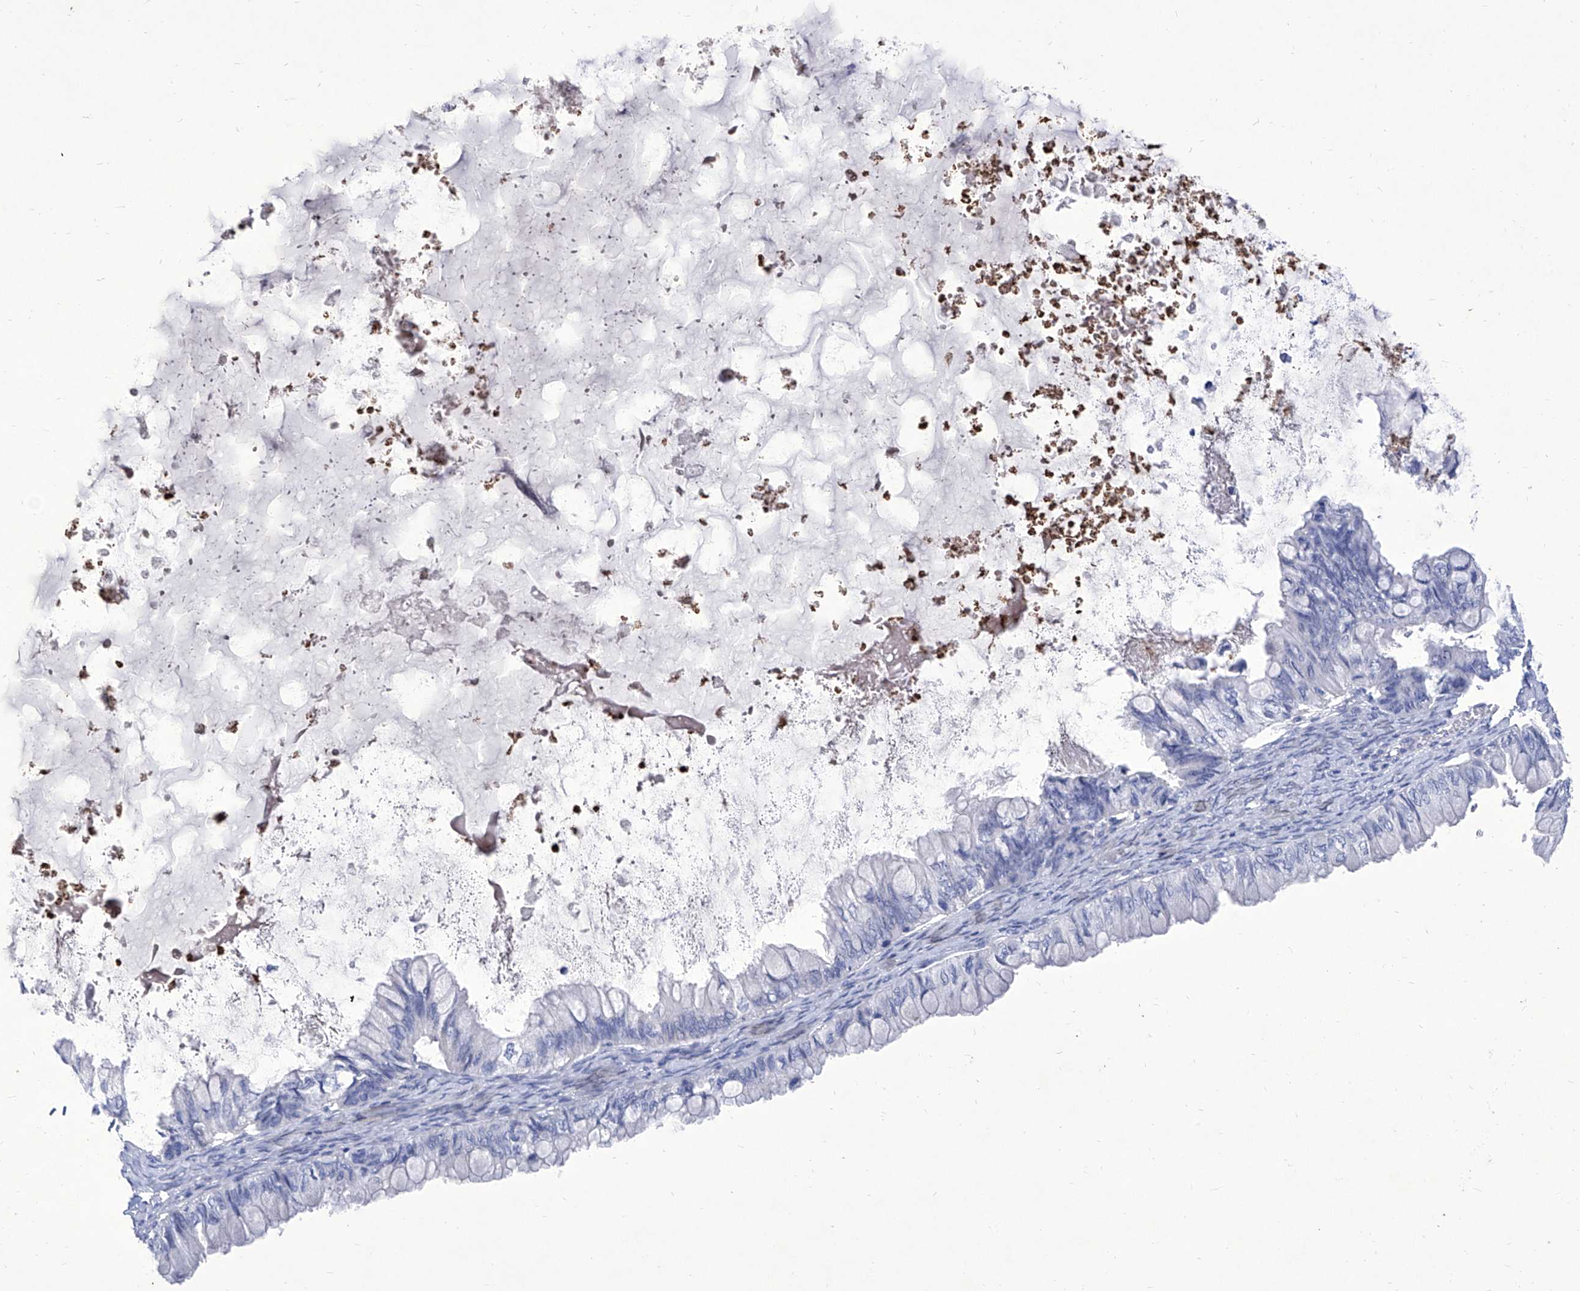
{"staining": {"intensity": "negative", "quantity": "none", "location": "none"}, "tissue": "ovarian cancer", "cell_type": "Tumor cells", "image_type": "cancer", "snomed": [{"axis": "morphology", "description": "Cystadenocarcinoma, mucinous, NOS"}, {"axis": "topography", "description": "Ovary"}], "caption": "Ovarian mucinous cystadenocarcinoma was stained to show a protein in brown. There is no significant positivity in tumor cells.", "gene": "IFNL2", "patient": {"sex": "female", "age": 80}}